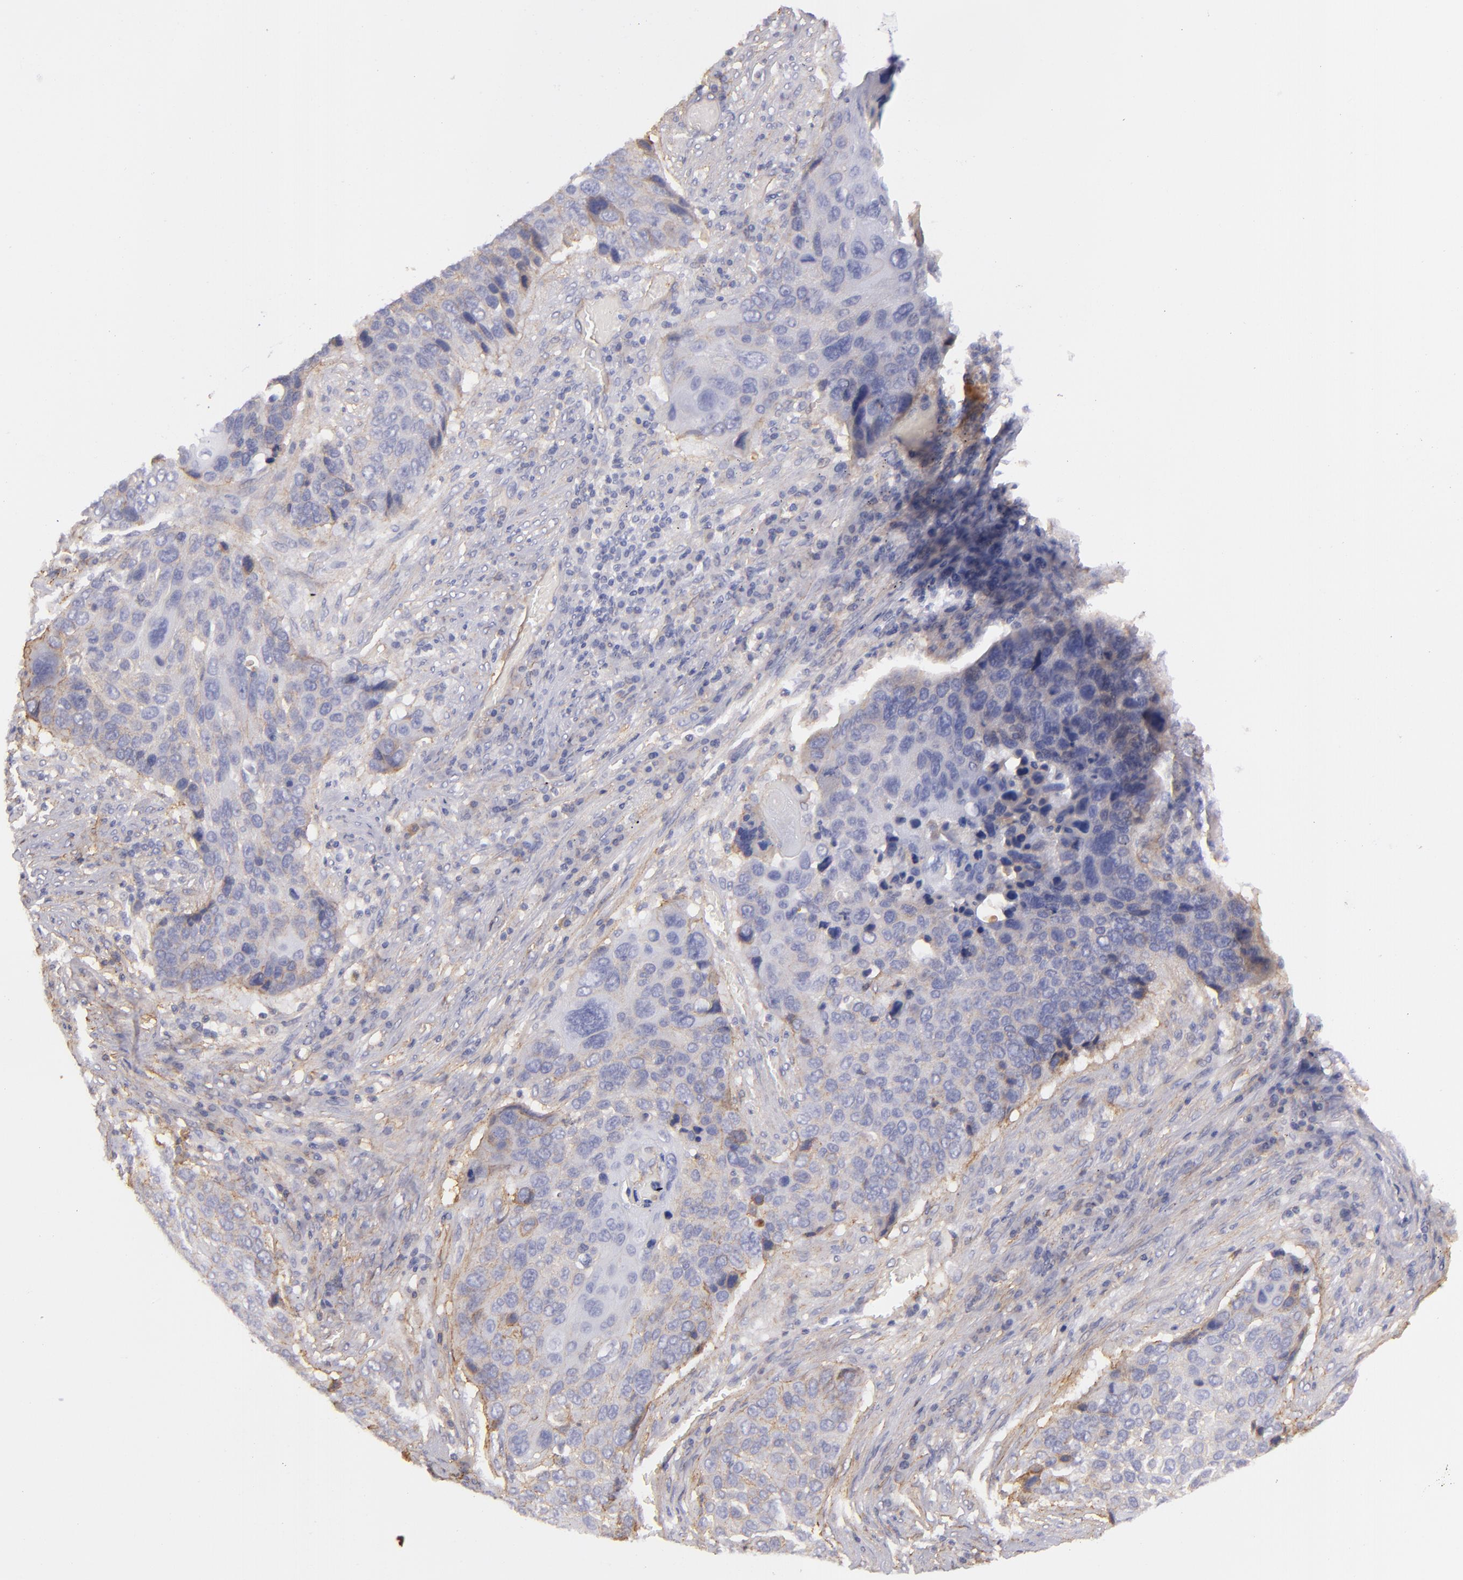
{"staining": {"intensity": "weak", "quantity": "<25%", "location": "cytoplasmic/membranous"}, "tissue": "lung cancer", "cell_type": "Tumor cells", "image_type": "cancer", "snomed": [{"axis": "morphology", "description": "Squamous cell carcinoma, NOS"}, {"axis": "topography", "description": "Lung"}], "caption": "A photomicrograph of lung squamous cell carcinoma stained for a protein displays no brown staining in tumor cells.", "gene": "CD151", "patient": {"sex": "male", "age": 68}}